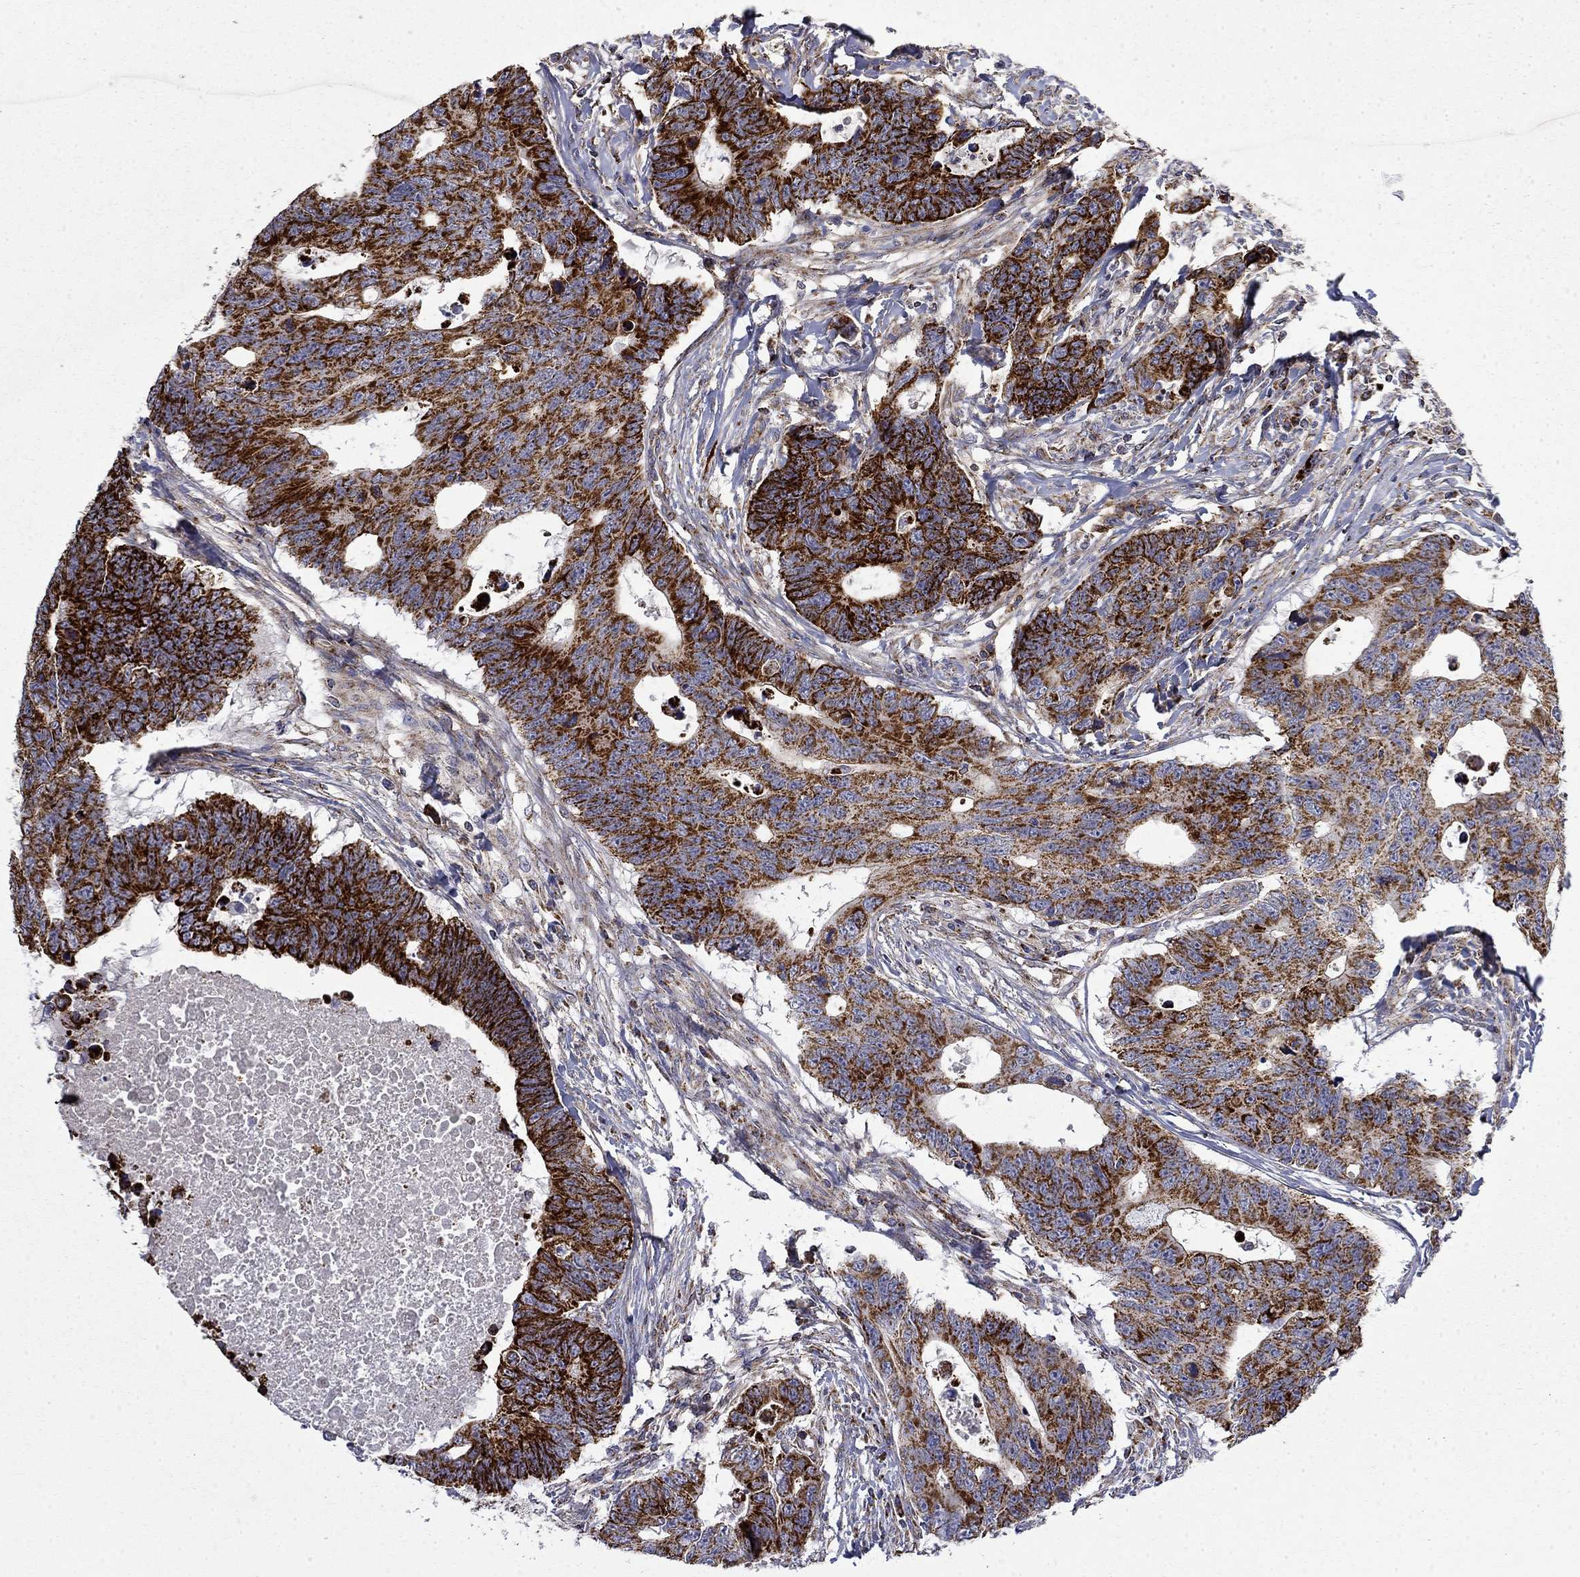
{"staining": {"intensity": "strong", "quantity": ">75%", "location": "cytoplasmic/membranous"}, "tissue": "colorectal cancer", "cell_type": "Tumor cells", "image_type": "cancer", "snomed": [{"axis": "morphology", "description": "Adenocarcinoma, NOS"}, {"axis": "topography", "description": "Colon"}], "caption": "Colorectal cancer (adenocarcinoma) tissue shows strong cytoplasmic/membranous staining in about >75% of tumor cells, visualized by immunohistochemistry. The protein of interest is stained brown, and the nuclei are stained in blue (DAB (3,3'-diaminobenzidine) IHC with brightfield microscopy, high magnification).", "gene": "PCBP3", "patient": {"sex": "female", "age": 77}}